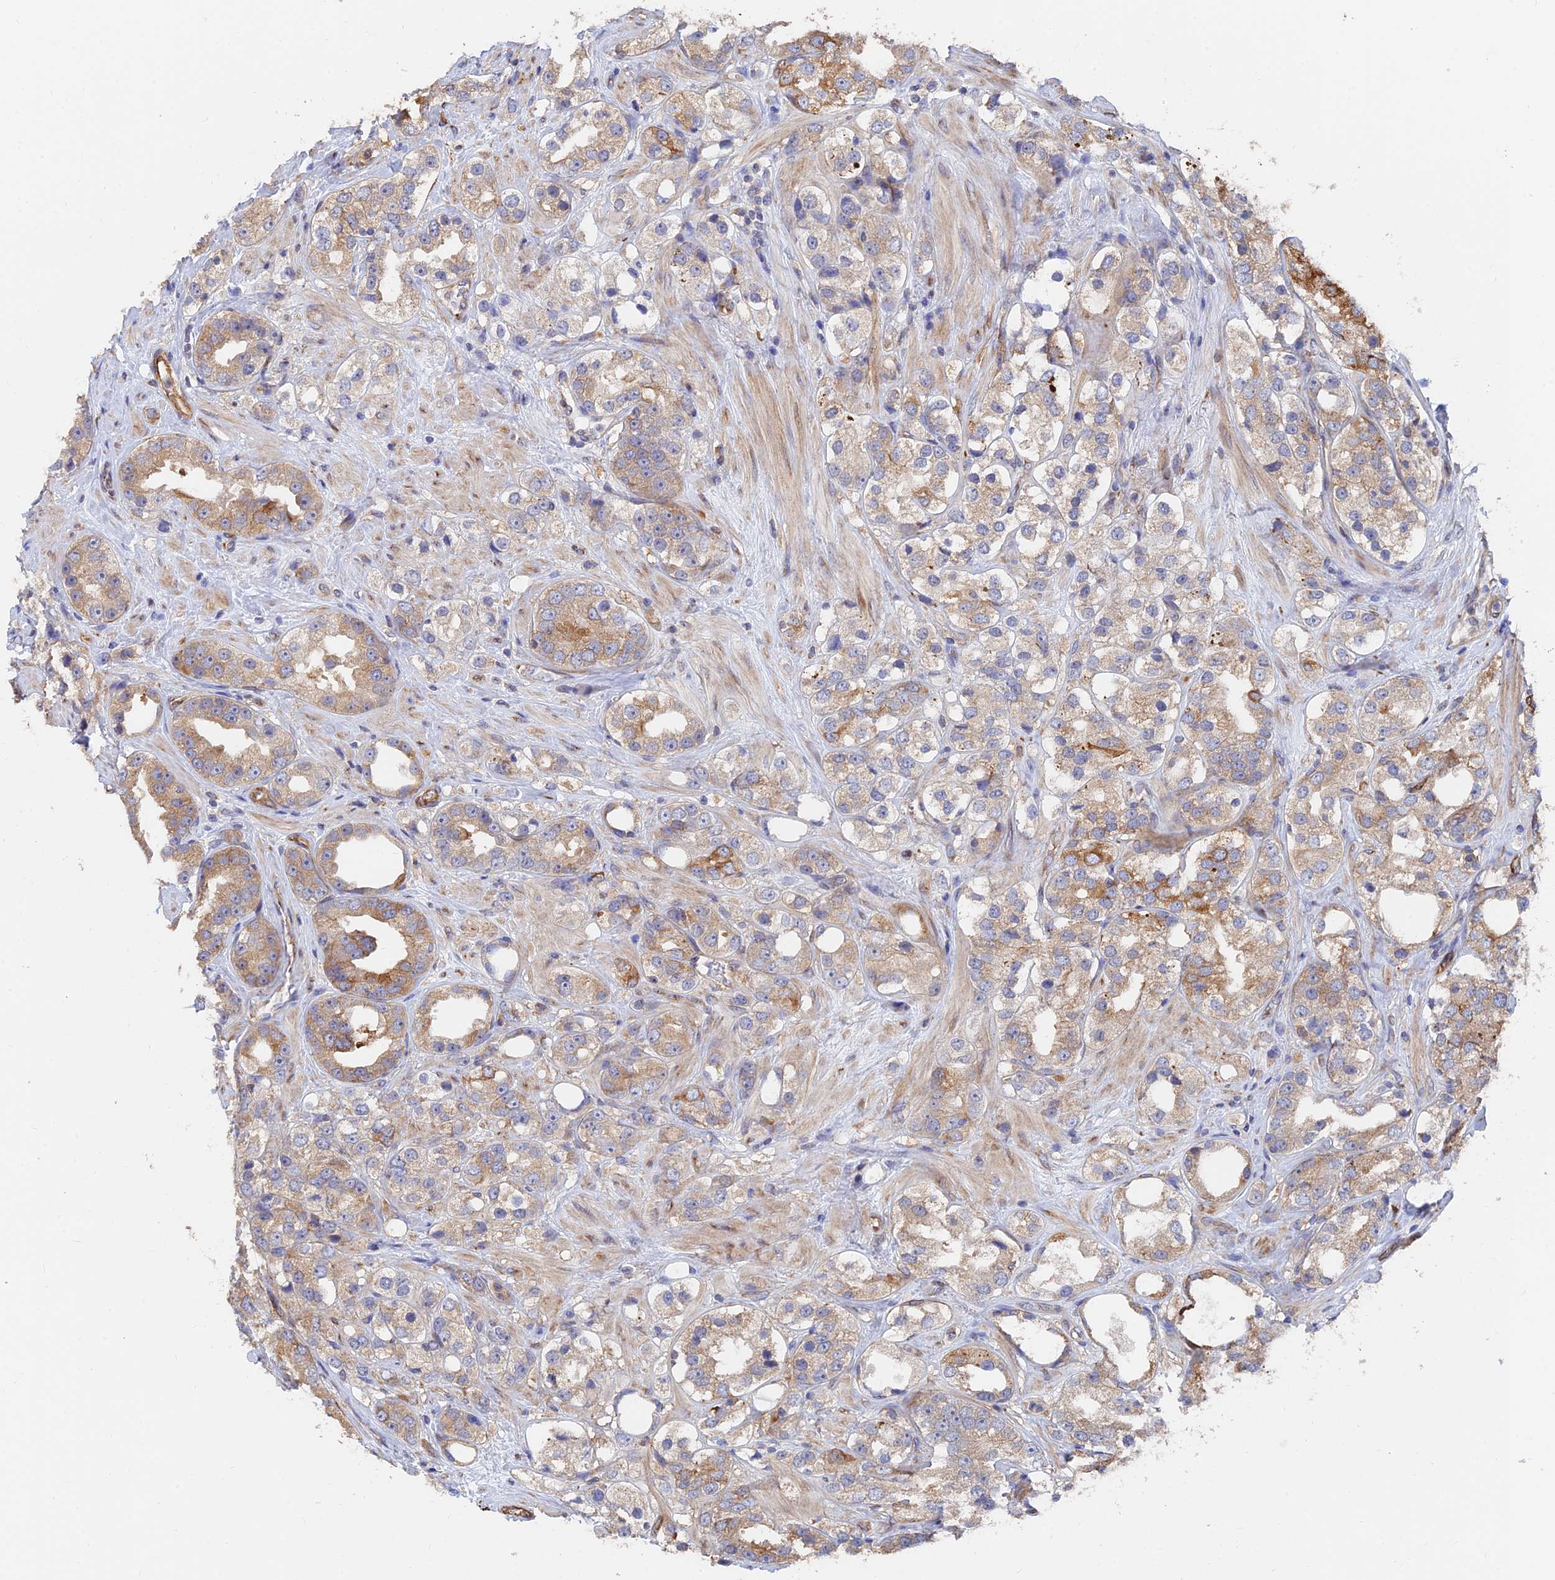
{"staining": {"intensity": "moderate", "quantity": "<25%", "location": "cytoplasmic/membranous"}, "tissue": "prostate cancer", "cell_type": "Tumor cells", "image_type": "cancer", "snomed": [{"axis": "morphology", "description": "Adenocarcinoma, NOS"}, {"axis": "topography", "description": "Prostate"}], "caption": "Immunohistochemistry micrograph of adenocarcinoma (prostate) stained for a protein (brown), which exhibits low levels of moderate cytoplasmic/membranous positivity in approximately <25% of tumor cells.", "gene": "WBP11", "patient": {"sex": "male", "age": 79}}